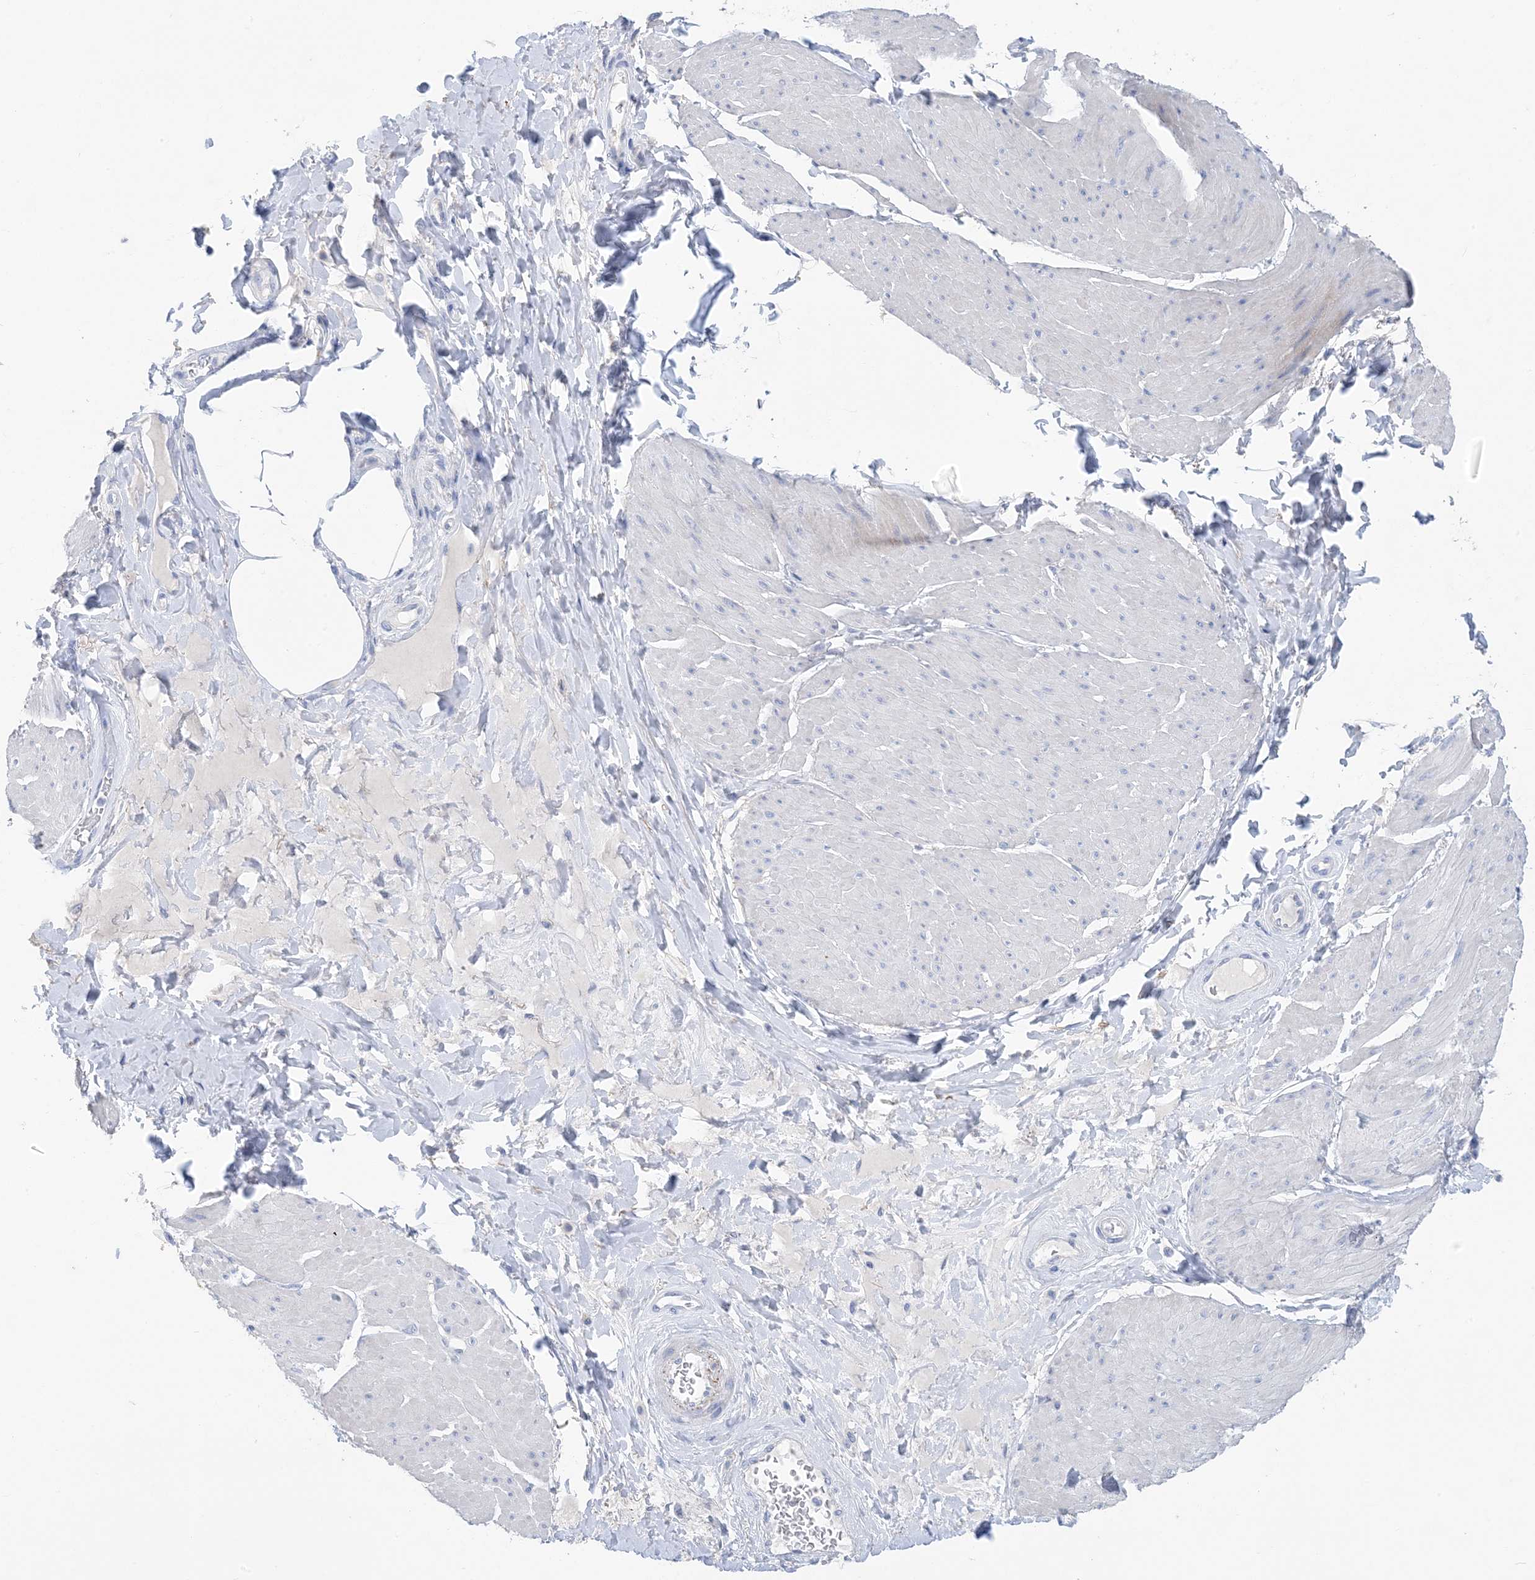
{"staining": {"intensity": "negative", "quantity": "none", "location": "none"}, "tissue": "smooth muscle", "cell_type": "Smooth muscle cells", "image_type": "normal", "snomed": [{"axis": "morphology", "description": "Urothelial carcinoma, High grade"}, {"axis": "topography", "description": "Urinary bladder"}], "caption": "The image demonstrates no significant staining in smooth muscle cells of smooth muscle.", "gene": "SH3YL1", "patient": {"sex": "male", "age": 46}}